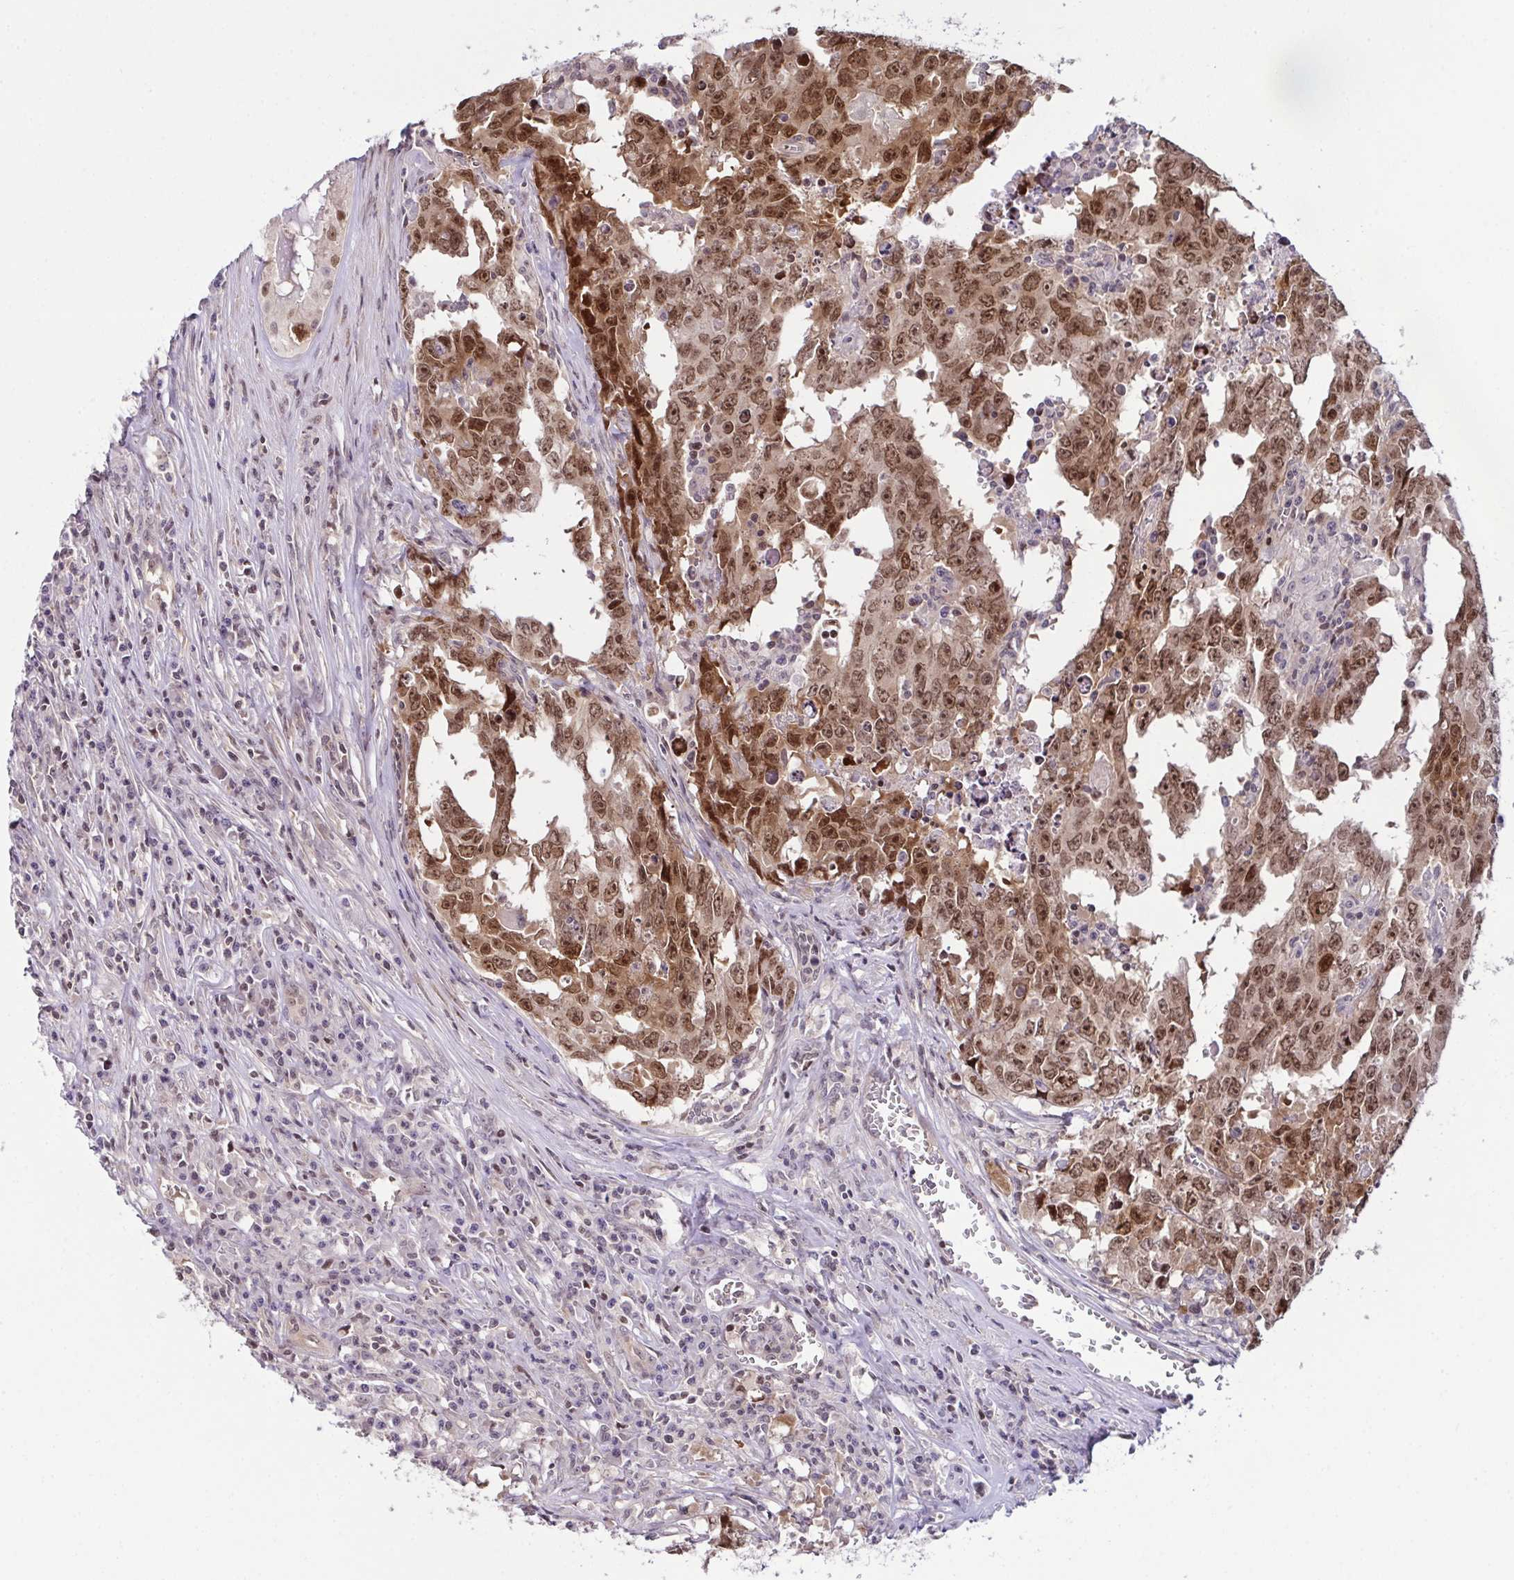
{"staining": {"intensity": "moderate", "quantity": ">75%", "location": "nuclear"}, "tissue": "testis cancer", "cell_type": "Tumor cells", "image_type": "cancer", "snomed": [{"axis": "morphology", "description": "Carcinoma, Embryonal, NOS"}, {"axis": "topography", "description": "Testis"}], "caption": "Testis cancer (embryonal carcinoma) was stained to show a protein in brown. There is medium levels of moderate nuclear staining in approximately >75% of tumor cells.", "gene": "DNAJB1", "patient": {"sex": "male", "age": 22}}